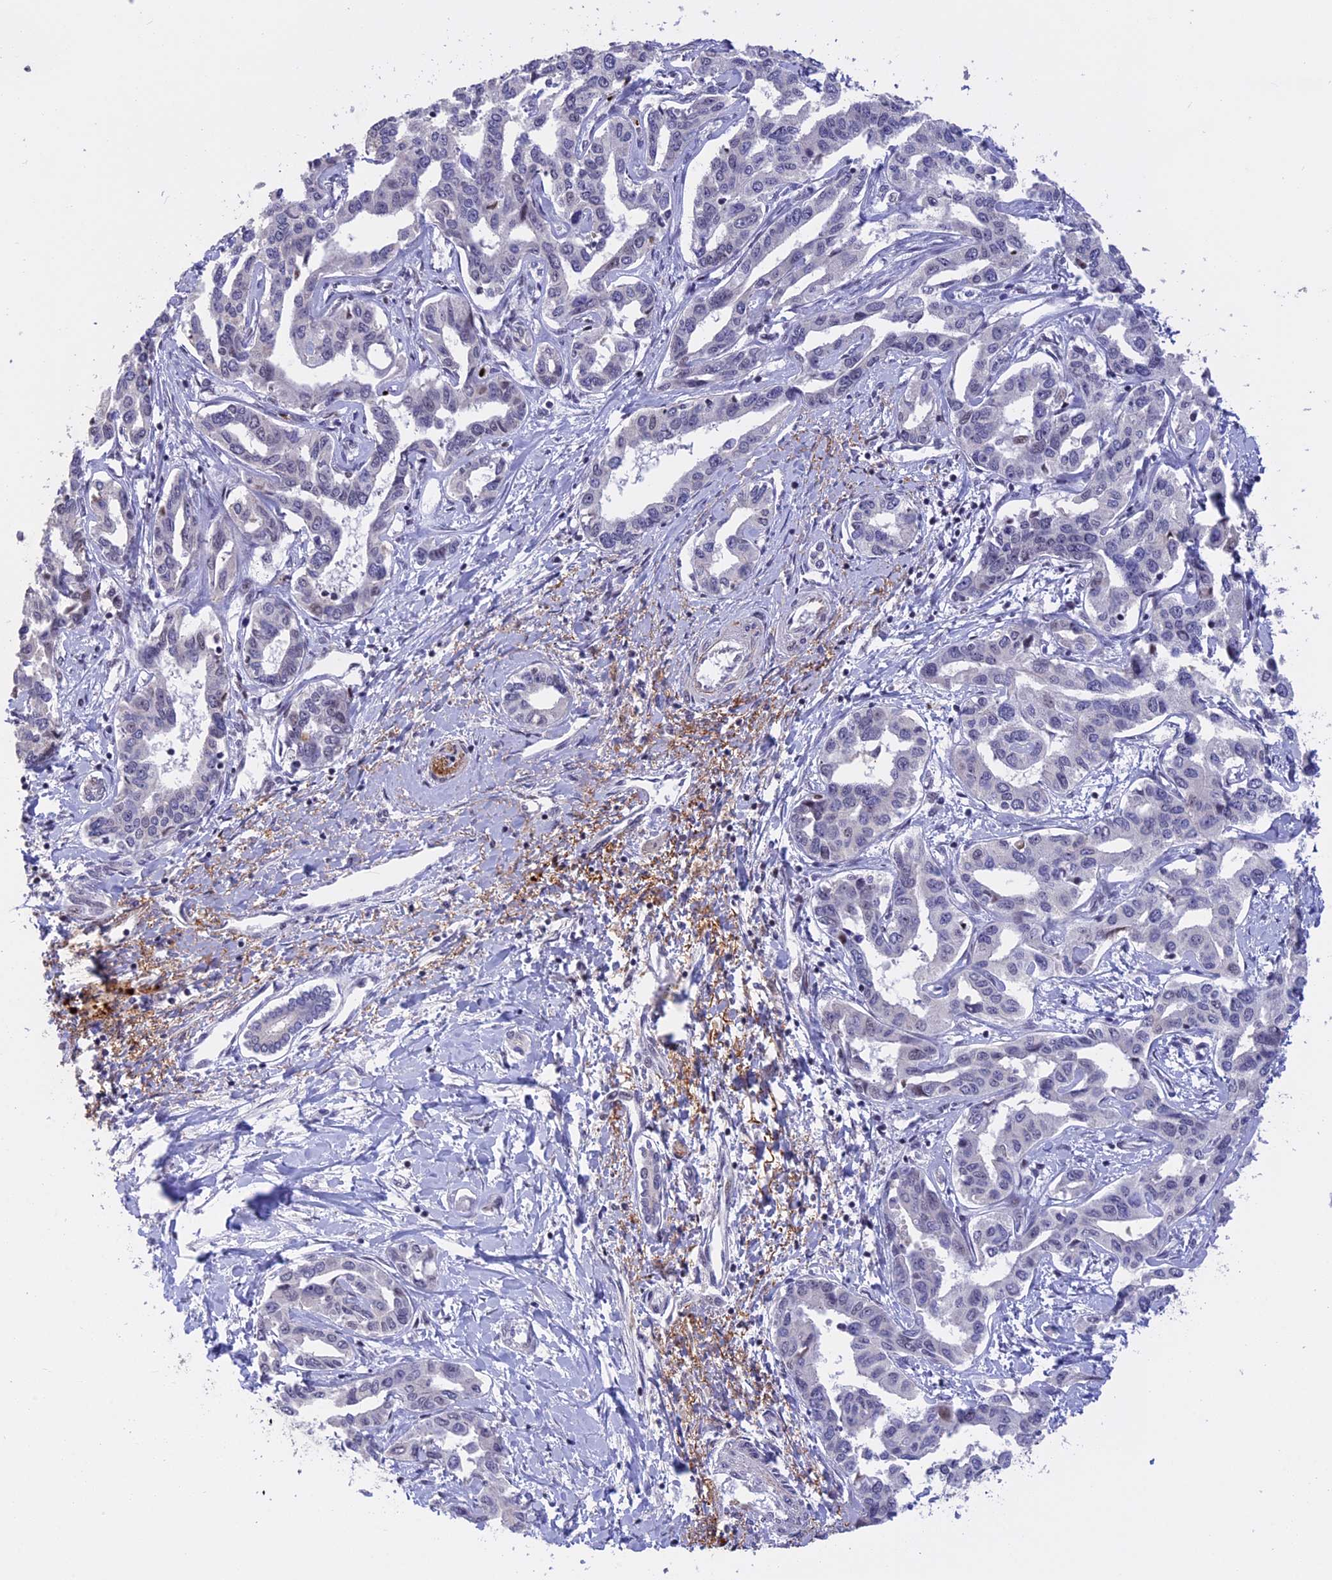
{"staining": {"intensity": "negative", "quantity": "none", "location": "none"}, "tissue": "liver cancer", "cell_type": "Tumor cells", "image_type": "cancer", "snomed": [{"axis": "morphology", "description": "Cholangiocarcinoma"}, {"axis": "topography", "description": "Liver"}], "caption": "Immunohistochemistry of human liver cancer demonstrates no expression in tumor cells.", "gene": "POLR2C", "patient": {"sex": "male", "age": 59}}